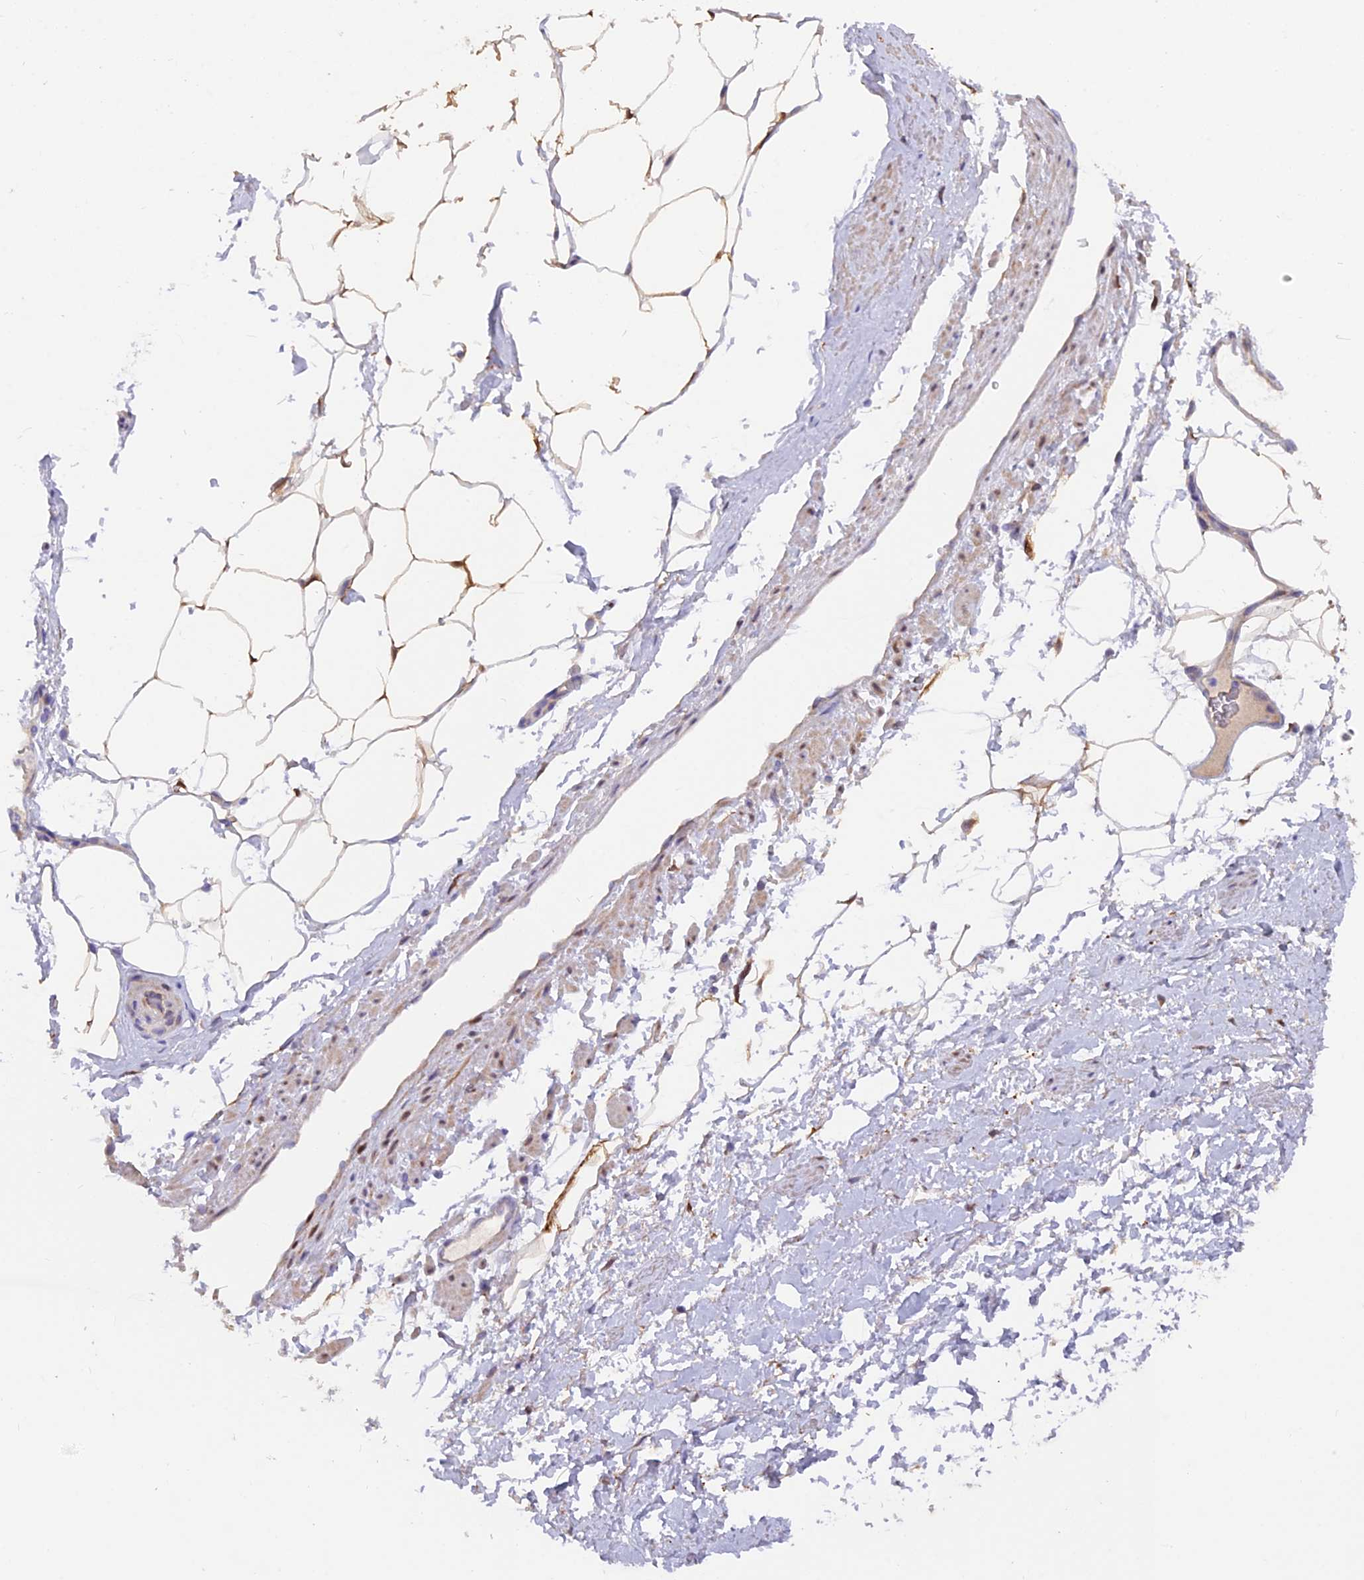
{"staining": {"intensity": "weak", "quantity": "25%-75%", "location": "cytoplasmic/membranous"}, "tissue": "adipose tissue", "cell_type": "Adipocytes", "image_type": "normal", "snomed": [{"axis": "morphology", "description": "Normal tissue, NOS"}, {"axis": "morphology", "description": "Adenocarcinoma, Low grade"}, {"axis": "topography", "description": "Prostate"}, {"axis": "topography", "description": "Peripheral nerve tissue"}], "caption": "IHC of benign human adipose tissue shows low levels of weak cytoplasmic/membranous expression in approximately 25%-75% of adipocytes.", "gene": "FAM168B", "patient": {"sex": "male", "age": 63}}